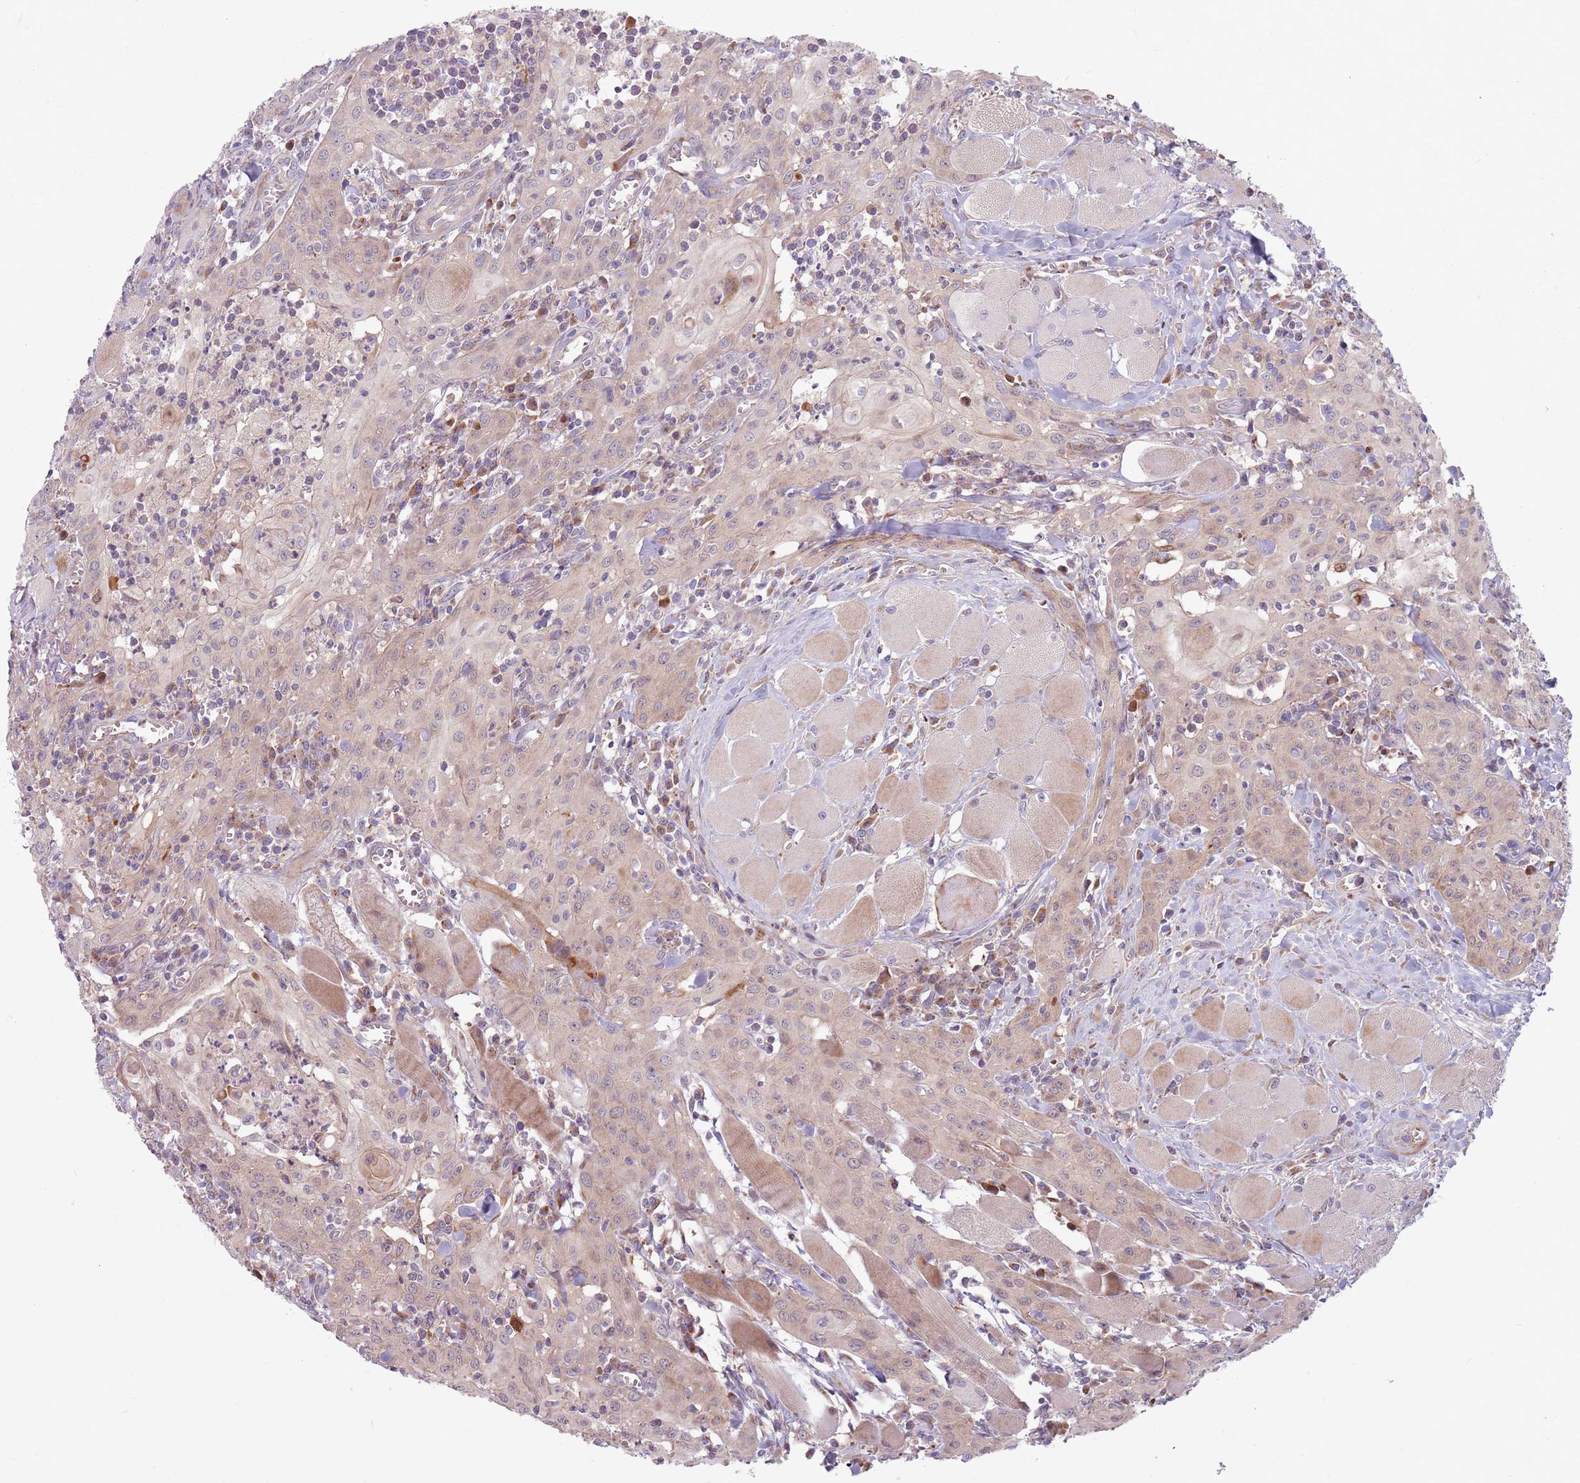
{"staining": {"intensity": "weak", "quantity": "<25%", "location": "cytoplasmic/membranous"}, "tissue": "head and neck cancer", "cell_type": "Tumor cells", "image_type": "cancer", "snomed": [{"axis": "morphology", "description": "Squamous cell carcinoma, NOS"}, {"axis": "topography", "description": "Oral tissue"}, {"axis": "topography", "description": "Head-Neck"}], "caption": "This is a micrograph of IHC staining of squamous cell carcinoma (head and neck), which shows no positivity in tumor cells.", "gene": "CCDC150", "patient": {"sex": "female", "age": 70}}